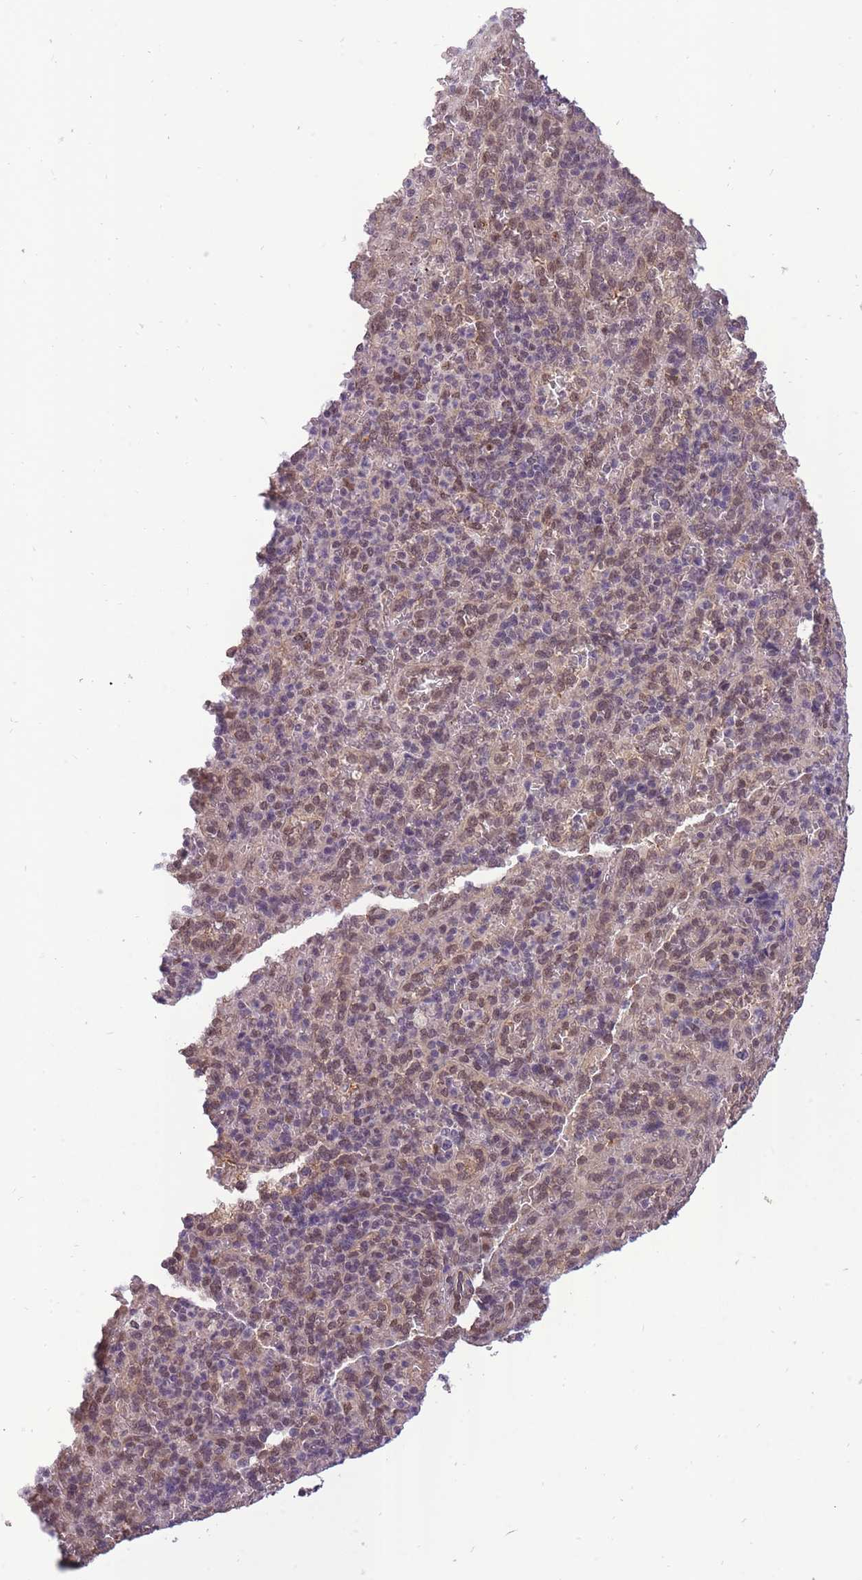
{"staining": {"intensity": "weak", "quantity": "<25%", "location": "nuclear"}, "tissue": "spleen", "cell_type": "Cells in red pulp", "image_type": "normal", "snomed": [{"axis": "morphology", "description": "Normal tissue, NOS"}, {"axis": "topography", "description": "Spleen"}], "caption": "This is a histopathology image of IHC staining of normal spleen, which shows no expression in cells in red pulp. Brightfield microscopy of immunohistochemistry stained with DAB (3,3'-diaminobenzidine) (brown) and hematoxylin (blue), captured at high magnification.", "gene": "CDIP1", "patient": {"sex": "female", "age": 21}}